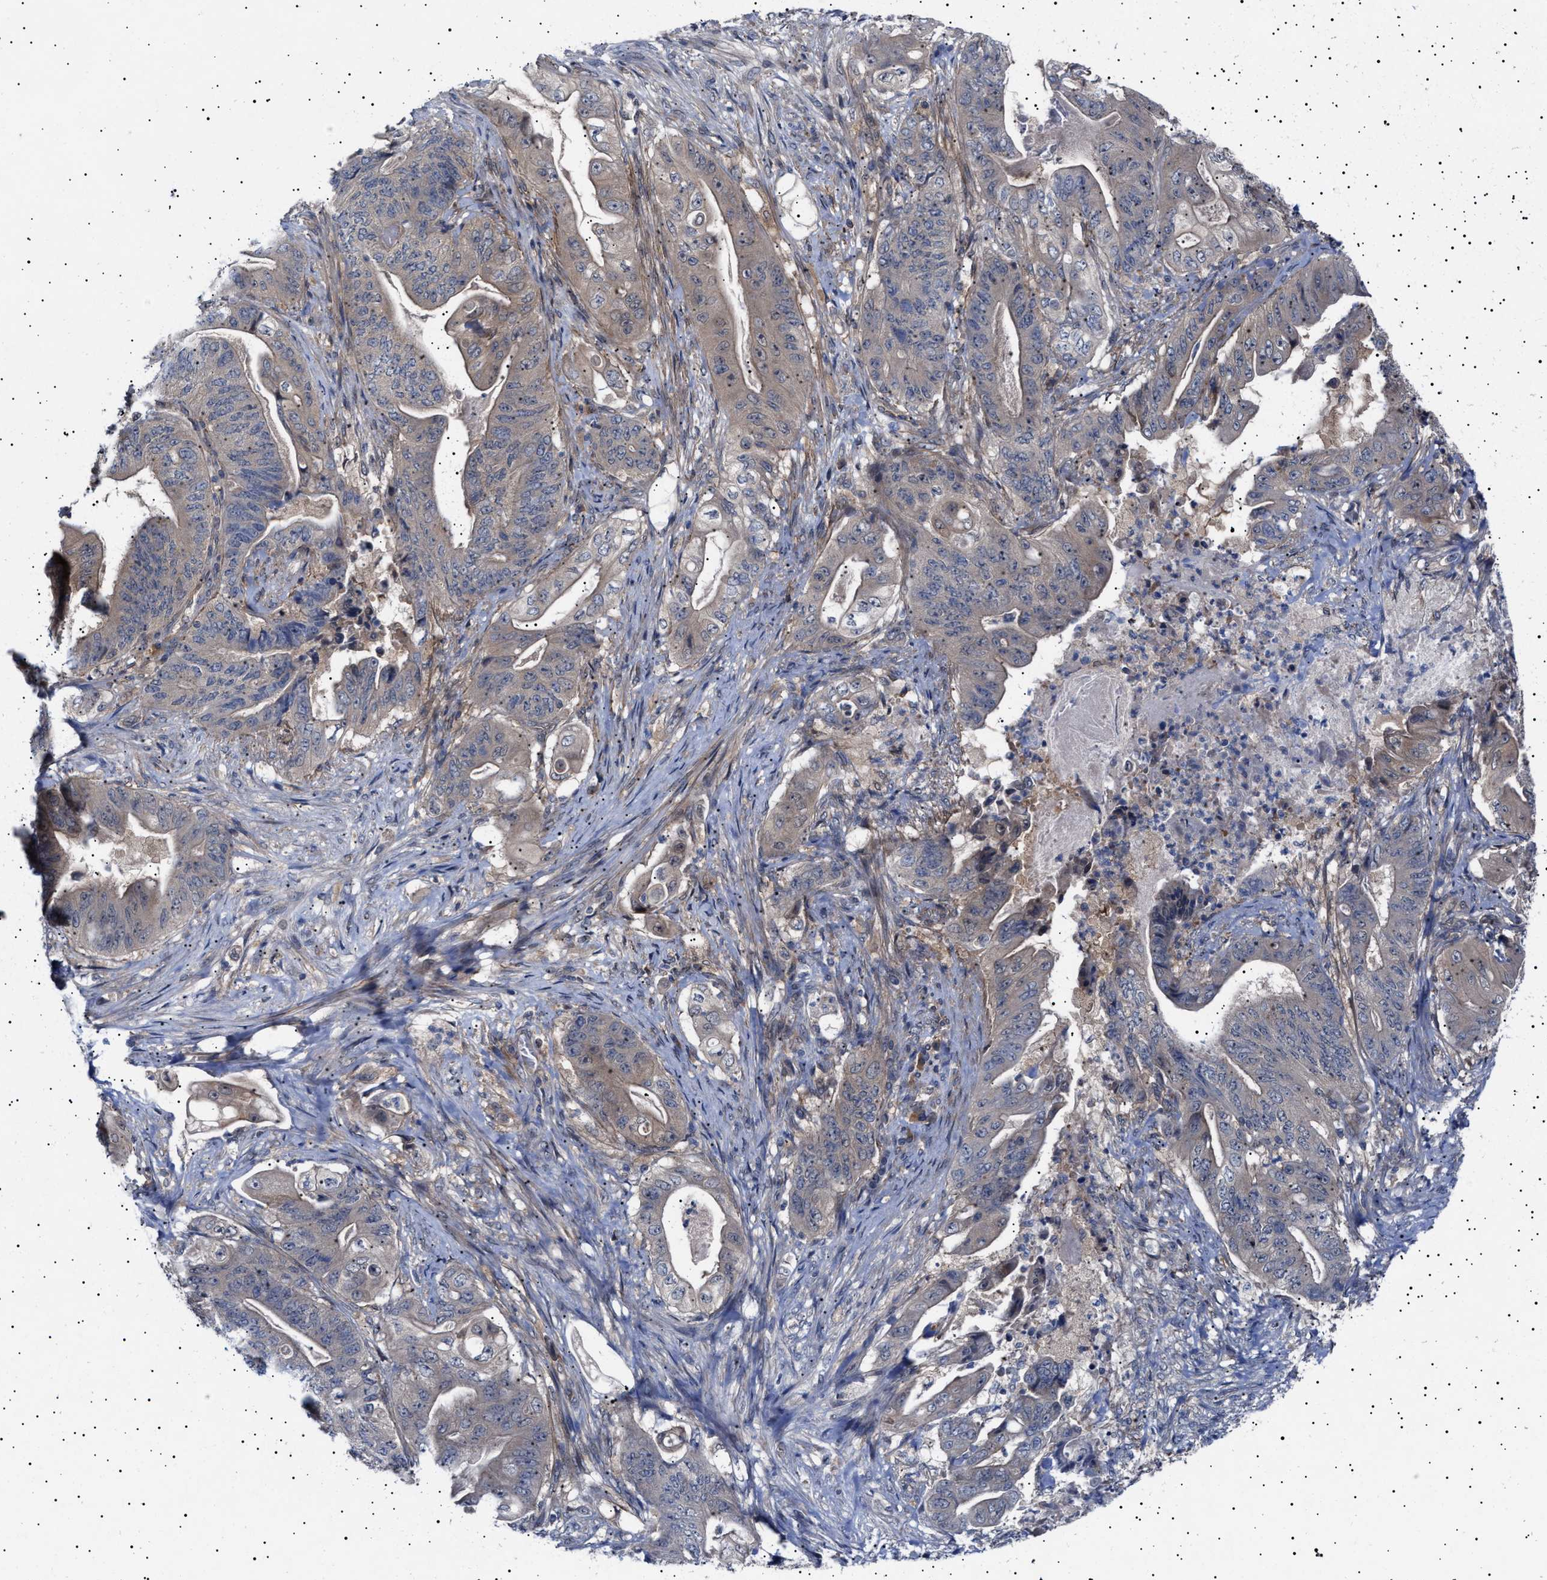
{"staining": {"intensity": "weak", "quantity": ">75%", "location": "cytoplasmic/membranous"}, "tissue": "stomach cancer", "cell_type": "Tumor cells", "image_type": "cancer", "snomed": [{"axis": "morphology", "description": "Adenocarcinoma, NOS"}, {"axis": "topography", "description": "Stomach"}], "caption": "Stomach adenocarcinoma stained with DAB immunohistochemistry (IHC) reveals low levels of weak cytoplasmic/membranous staining in approximately >75% of tumor cells.", "gene": "NPLOC4", "patient": {"sex": "female", "age": 73}}